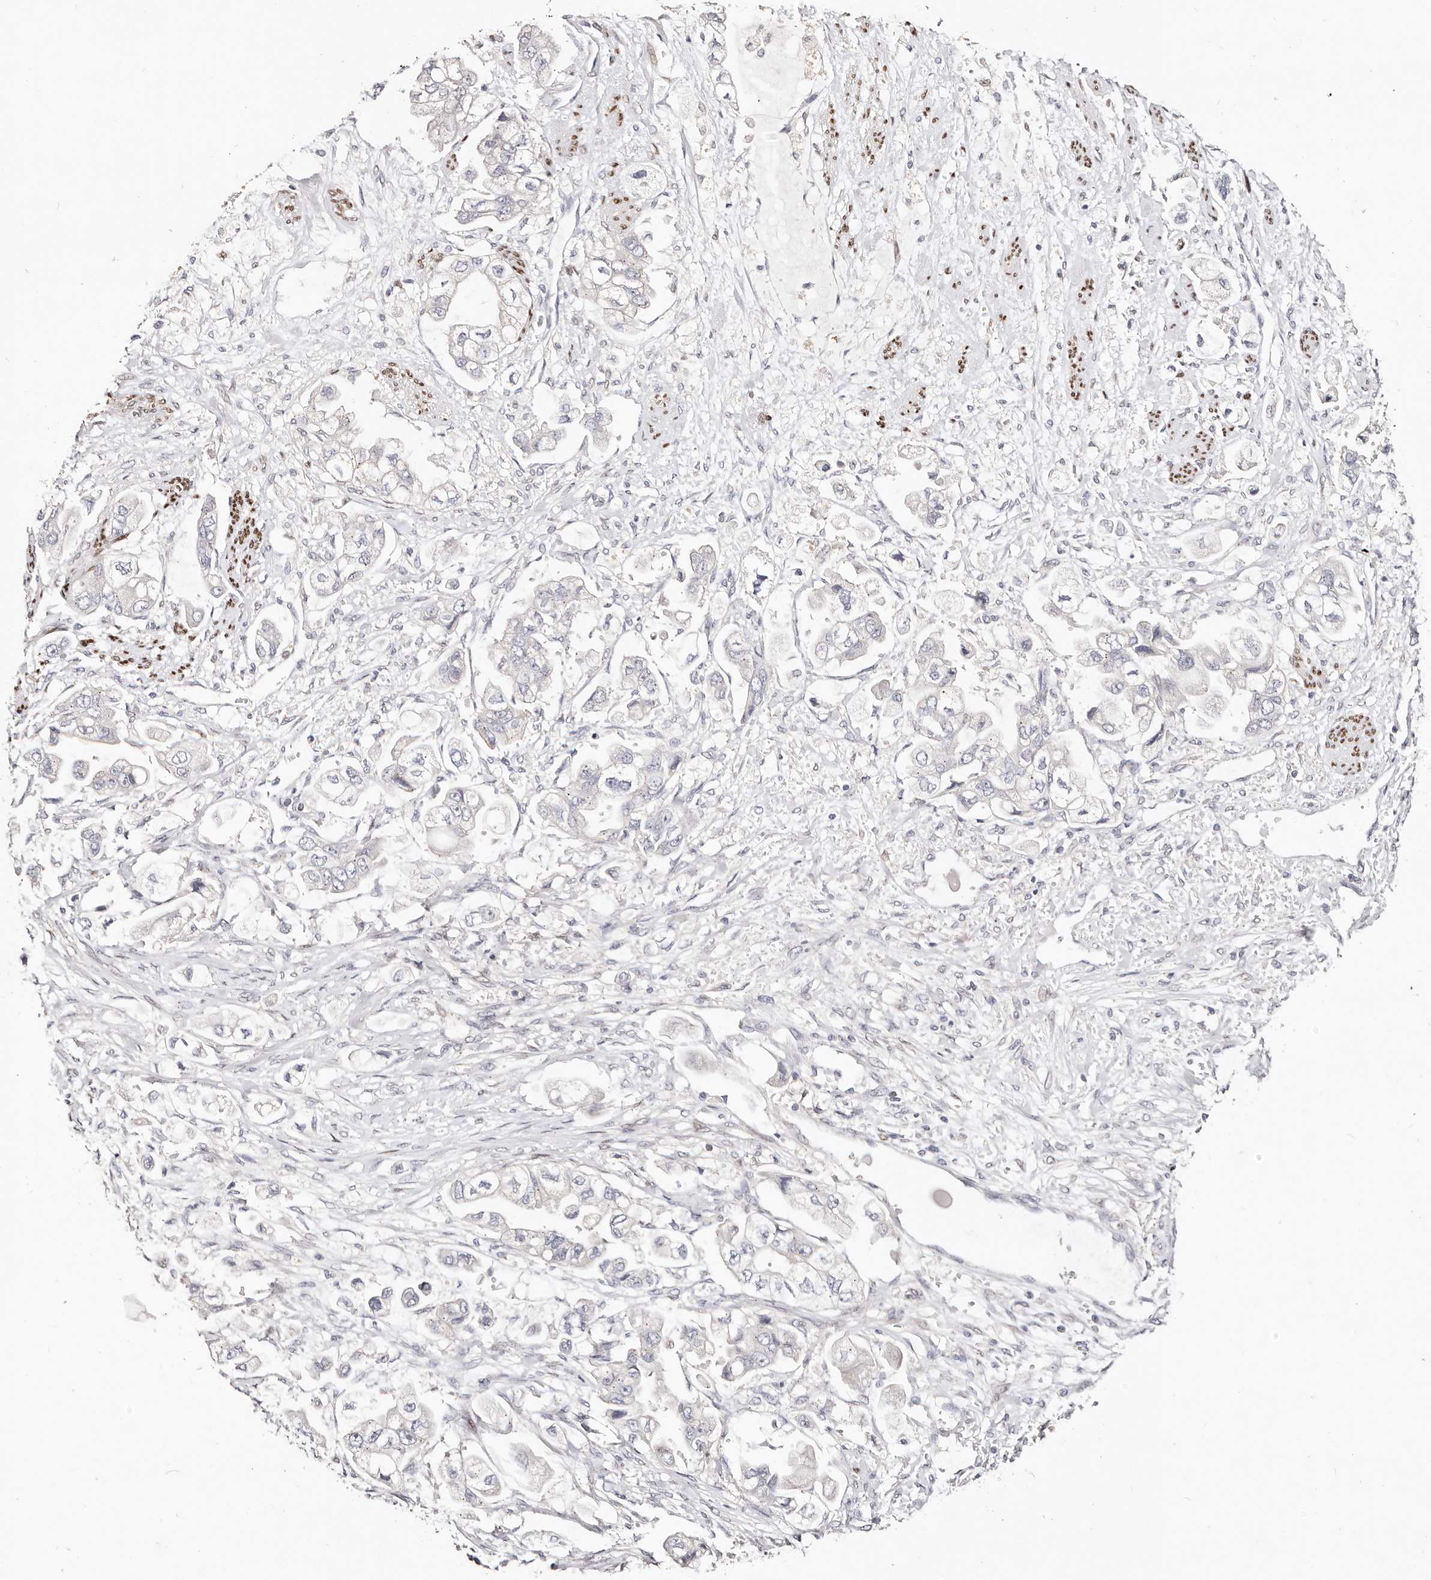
{"staining": {"intensity": "negative", "quantity": "none", "location": "none"}, "tissue": "stomach cancer", "cell_type": "Tumor cells", "image_type": "cancer", "snomed": [{"axis": "morphology", "description": "Adenocarcinoma, NOS"}, {"axis": "topography", "description": "Stomach"}], "caption": "Immunohistochemistry (IHC) image of stomach cancer stained for a protein (brown), which exhibits no positivity in tumor cells.", "gene": "IQGAP3", "patient": {"sex": "male", "age": 62}}